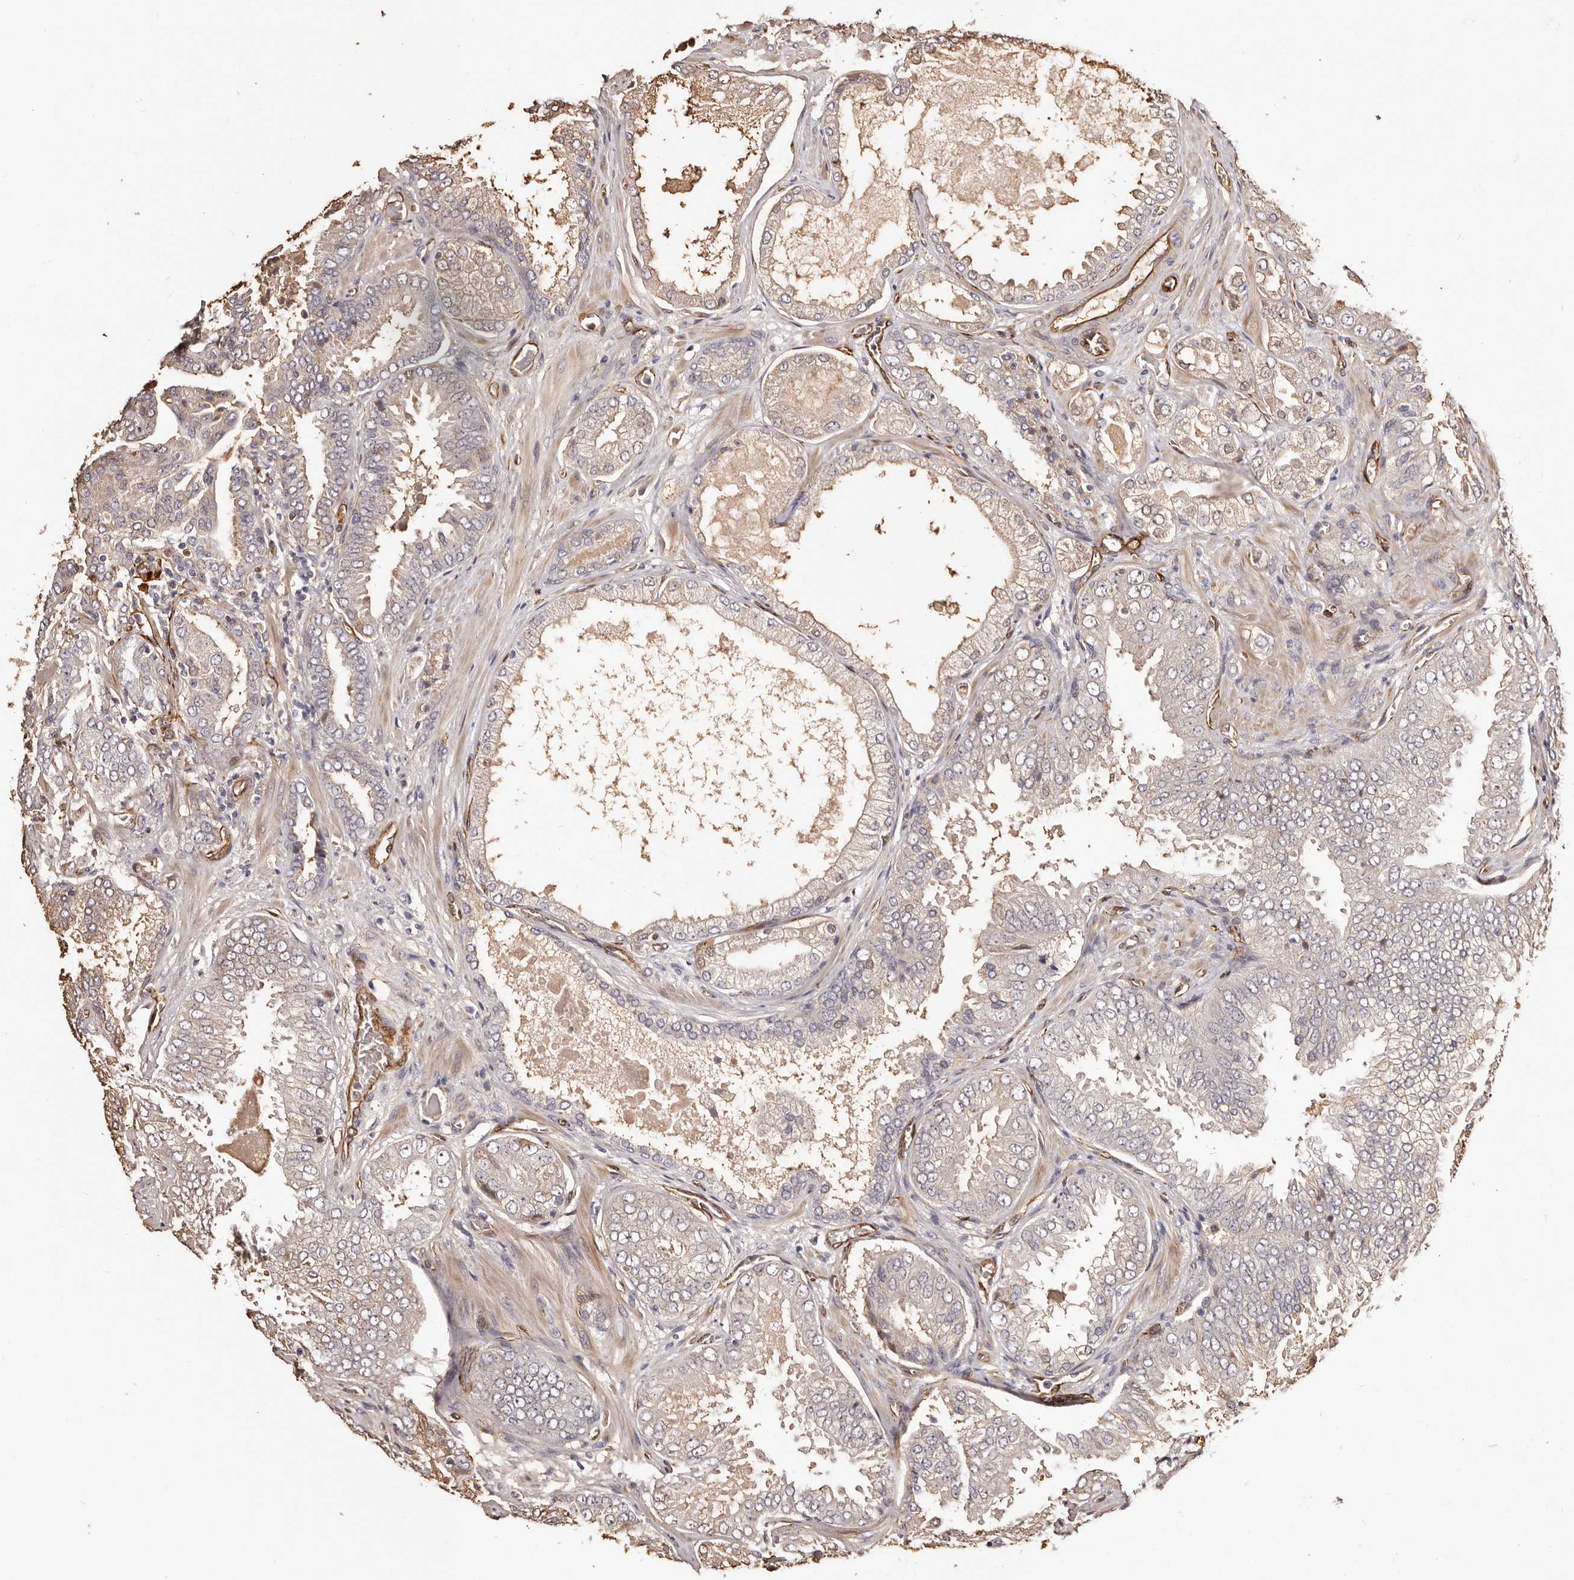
{"staining": {"intensity": "weak", "quantity": "25%-75%", "location": "cytoplasmic/membranous"}, "tissue": "prostate cancer", "cell_type": "Tumor cells", "image_type": "cancer", "snomed": [{"axis": "morphology", "description": "Adenocarcinoma, High grade"}, {"axis": "topography", "description": "Prostate"}], "caption": "Immunohistochemical staining of human prostate high-grade adenocarcinoma displays low levels of weak cytoplasmic/membranous protein positivity in approximately 25%-75% of tumor cells.", "gene": "ZNF557", "patient": {"sex": "male", "age": 58}}